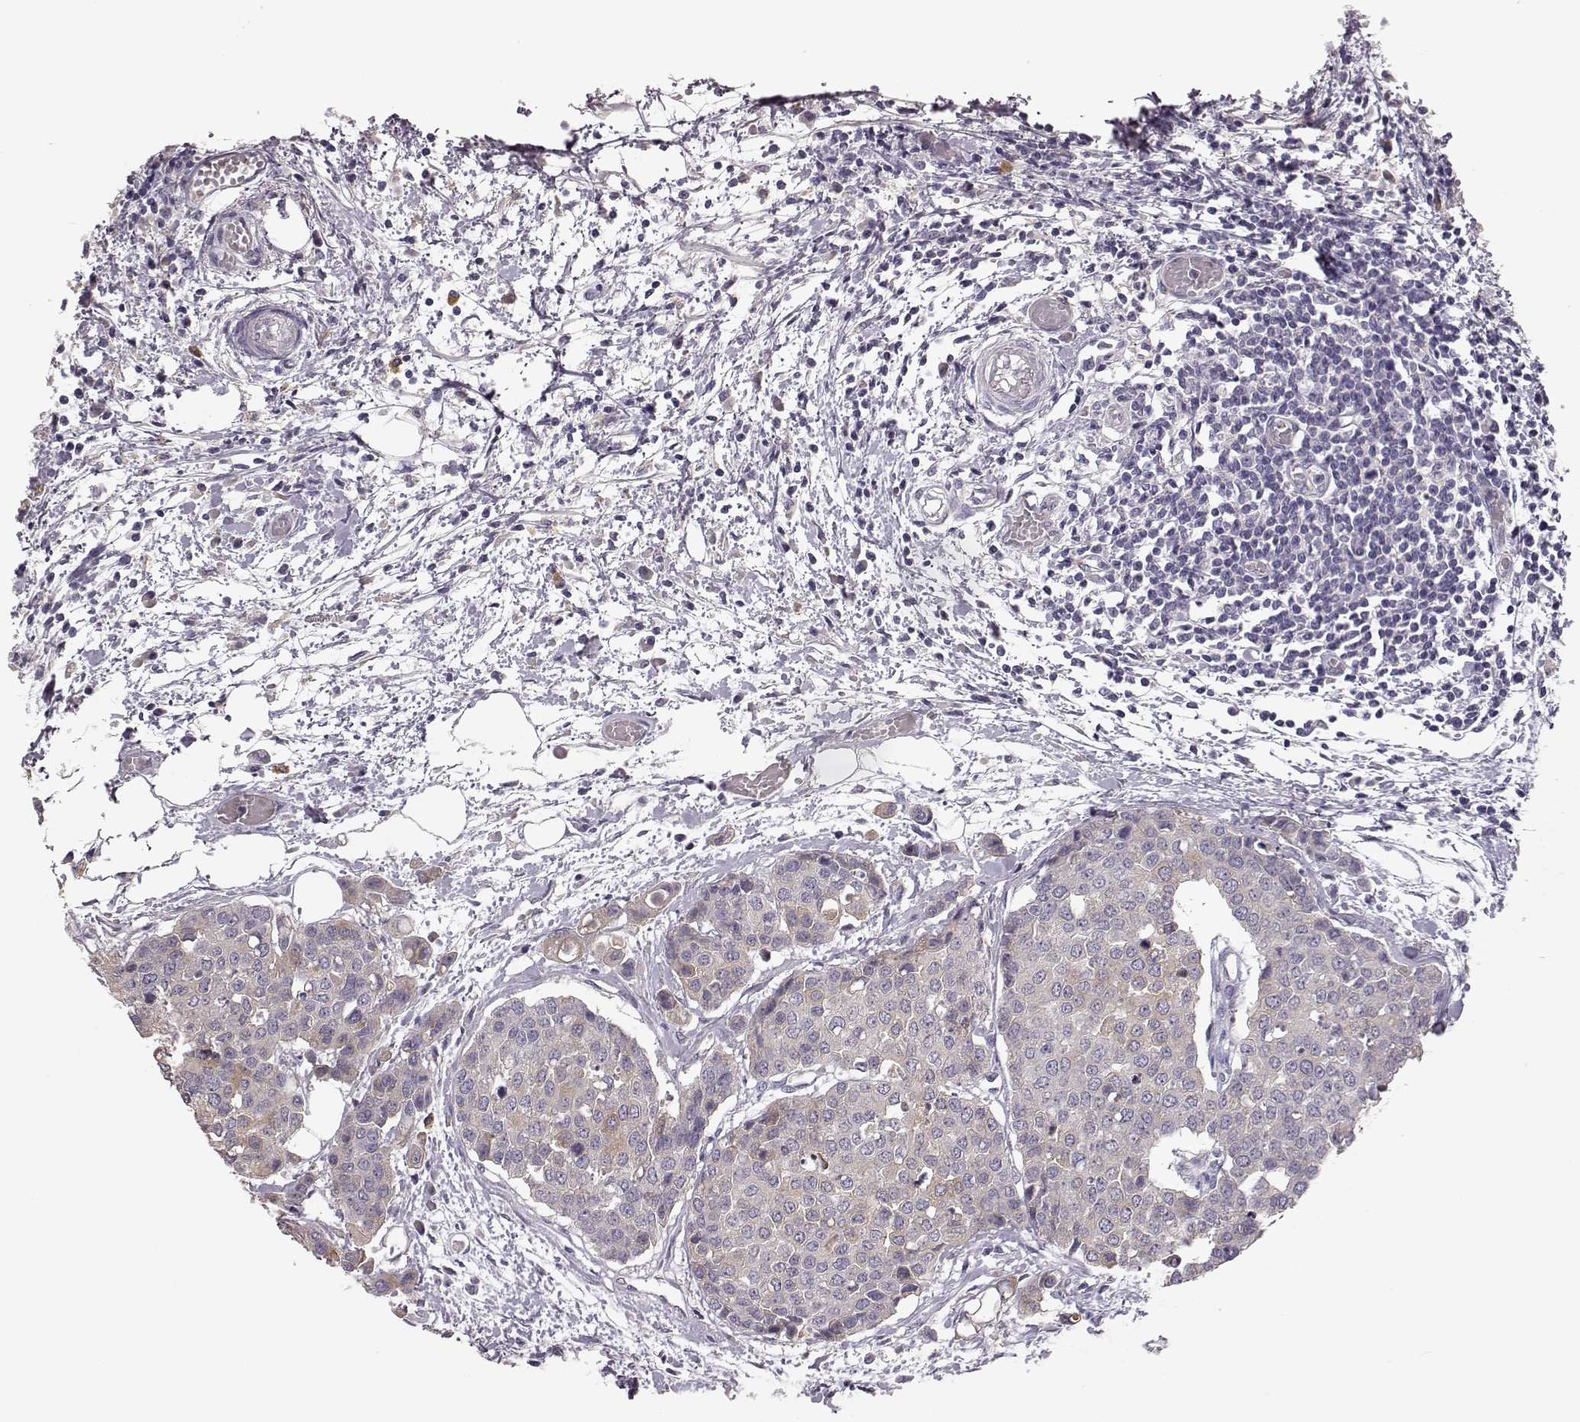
{"staining": {"intensity": "weak", "quantity": ">75%", "location": "cytoplasmic/membranous"}, "tissue": "carcinoid", "cell_type": "Tumor cells", "image_type": "cancer", "snomed": [{"axis": "morphology", "description": "Carcinoid, malignant, NOS"}, {"axis": "topography", "description": "Colon"}], "caption": "High-magnification brightfield microscopy of malignant carcinoid stained with DAB (3,3'-diaminobenzidine) (brown) and counterstained with hematoxylin (blue). tumor cells exhibit weak cytoplasmic/membranous staining is appreciated in about>75% of cells.", "gene": "GHR", "patient": {"sex": "male", "age": 81}}